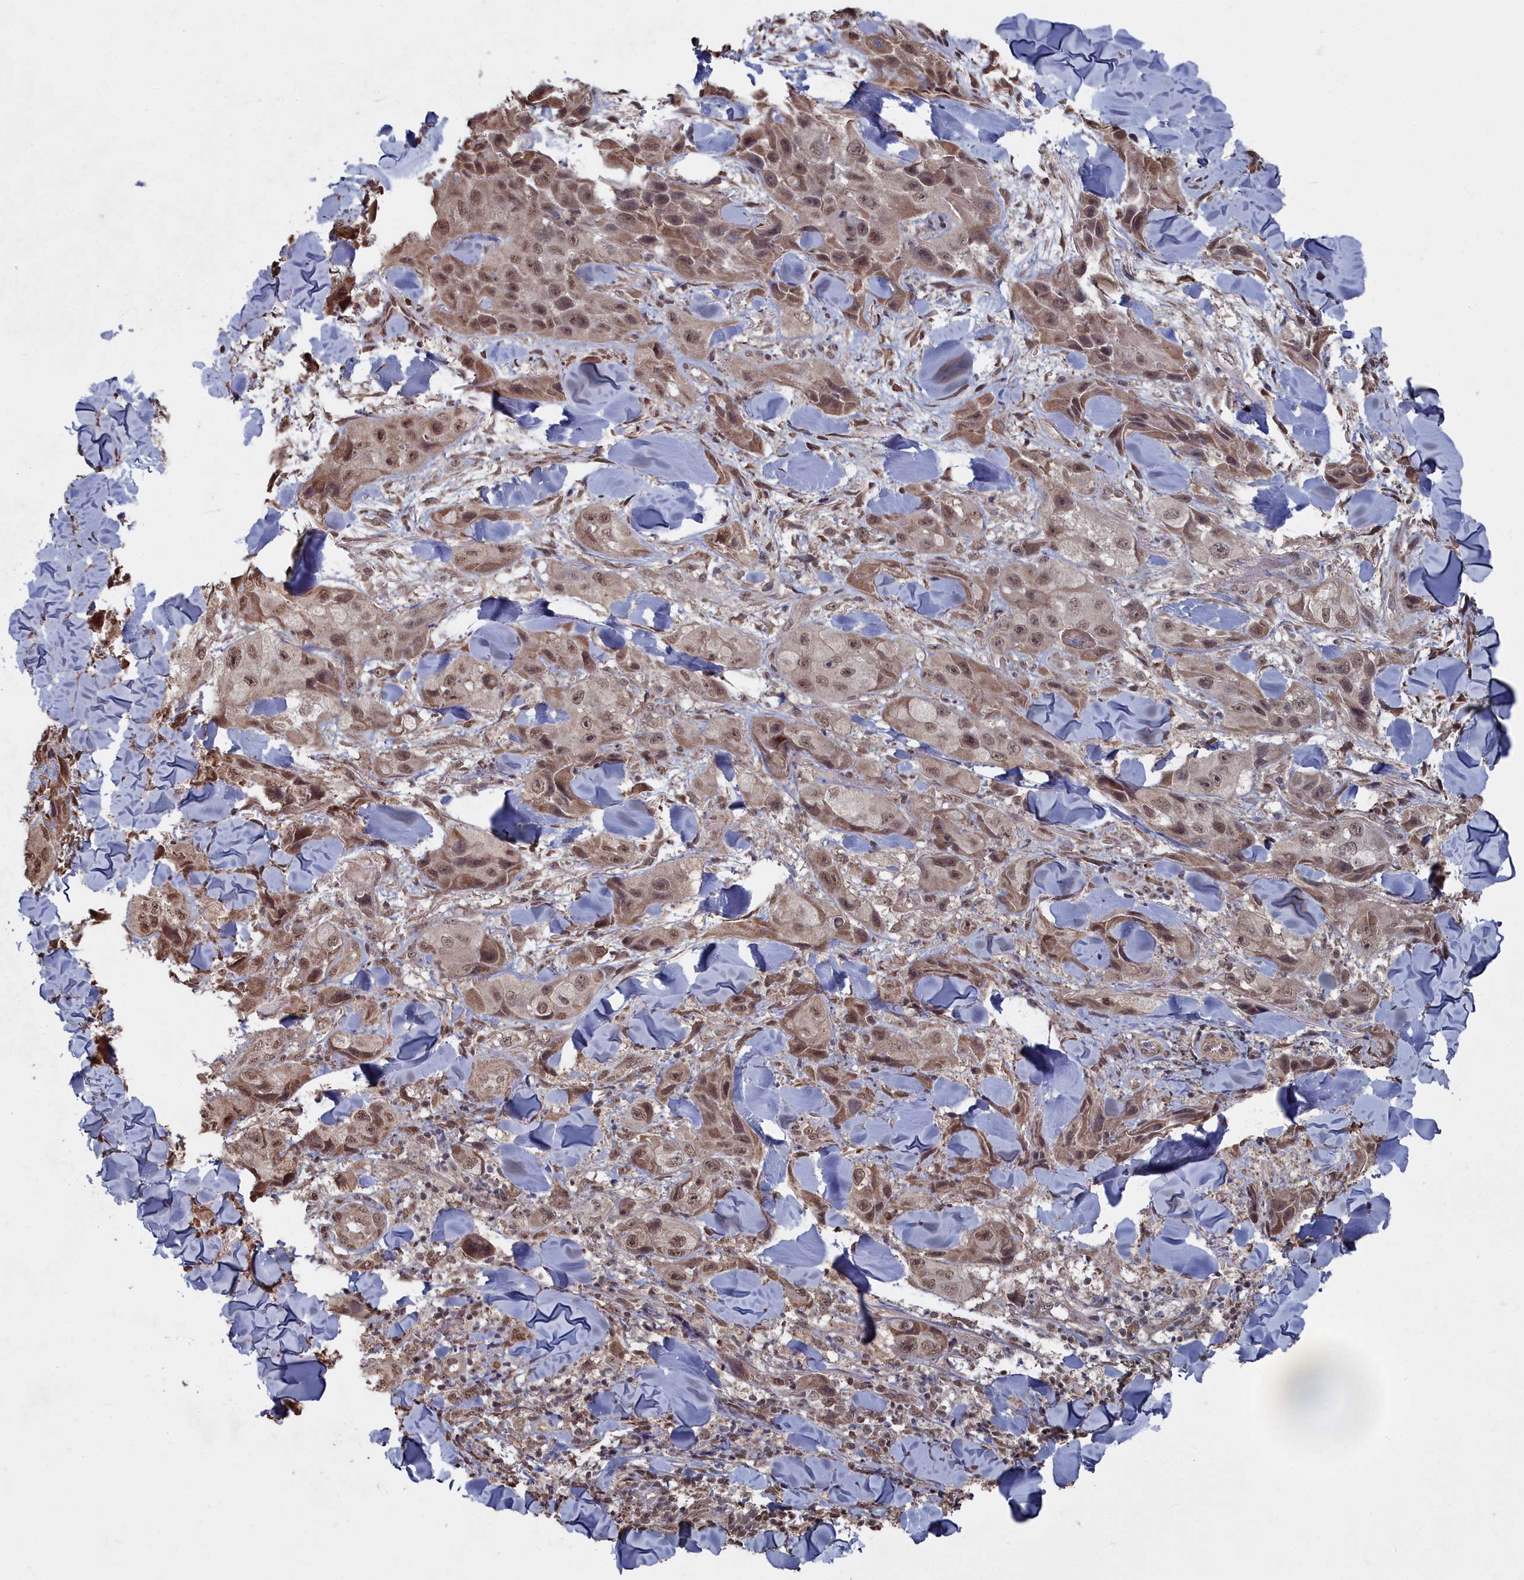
{"staining": {"intensity": "moderate", "quantity": ">75%", "location": "nuclear"}, "tissue": "skin cancer", "cell_type": "Tumor cells", "image_type": "cancer", "snomed": [{"axis": "morphology", "description": "Squamous cell carcinoma, NOS"}, {"axis": "topography", "description": "Skin"}, {"axis": "topography", "description": "Subcutis"}], "caption": "High-magnification brightfield microscopy of skin cancer stained with DAB (3,3'-diaminobenzidine) (brown) and counterstained with hematoxylin (blue). tumor cells exhibit moderate nuclear expression is present in about>75% of cells. (DAB (3,3'-diaminobenzidine) IHC, brown staining for protein, blue staining for nuclei).", "gene": "CCNP", "patient": {"sex": "male", "age": 73}}